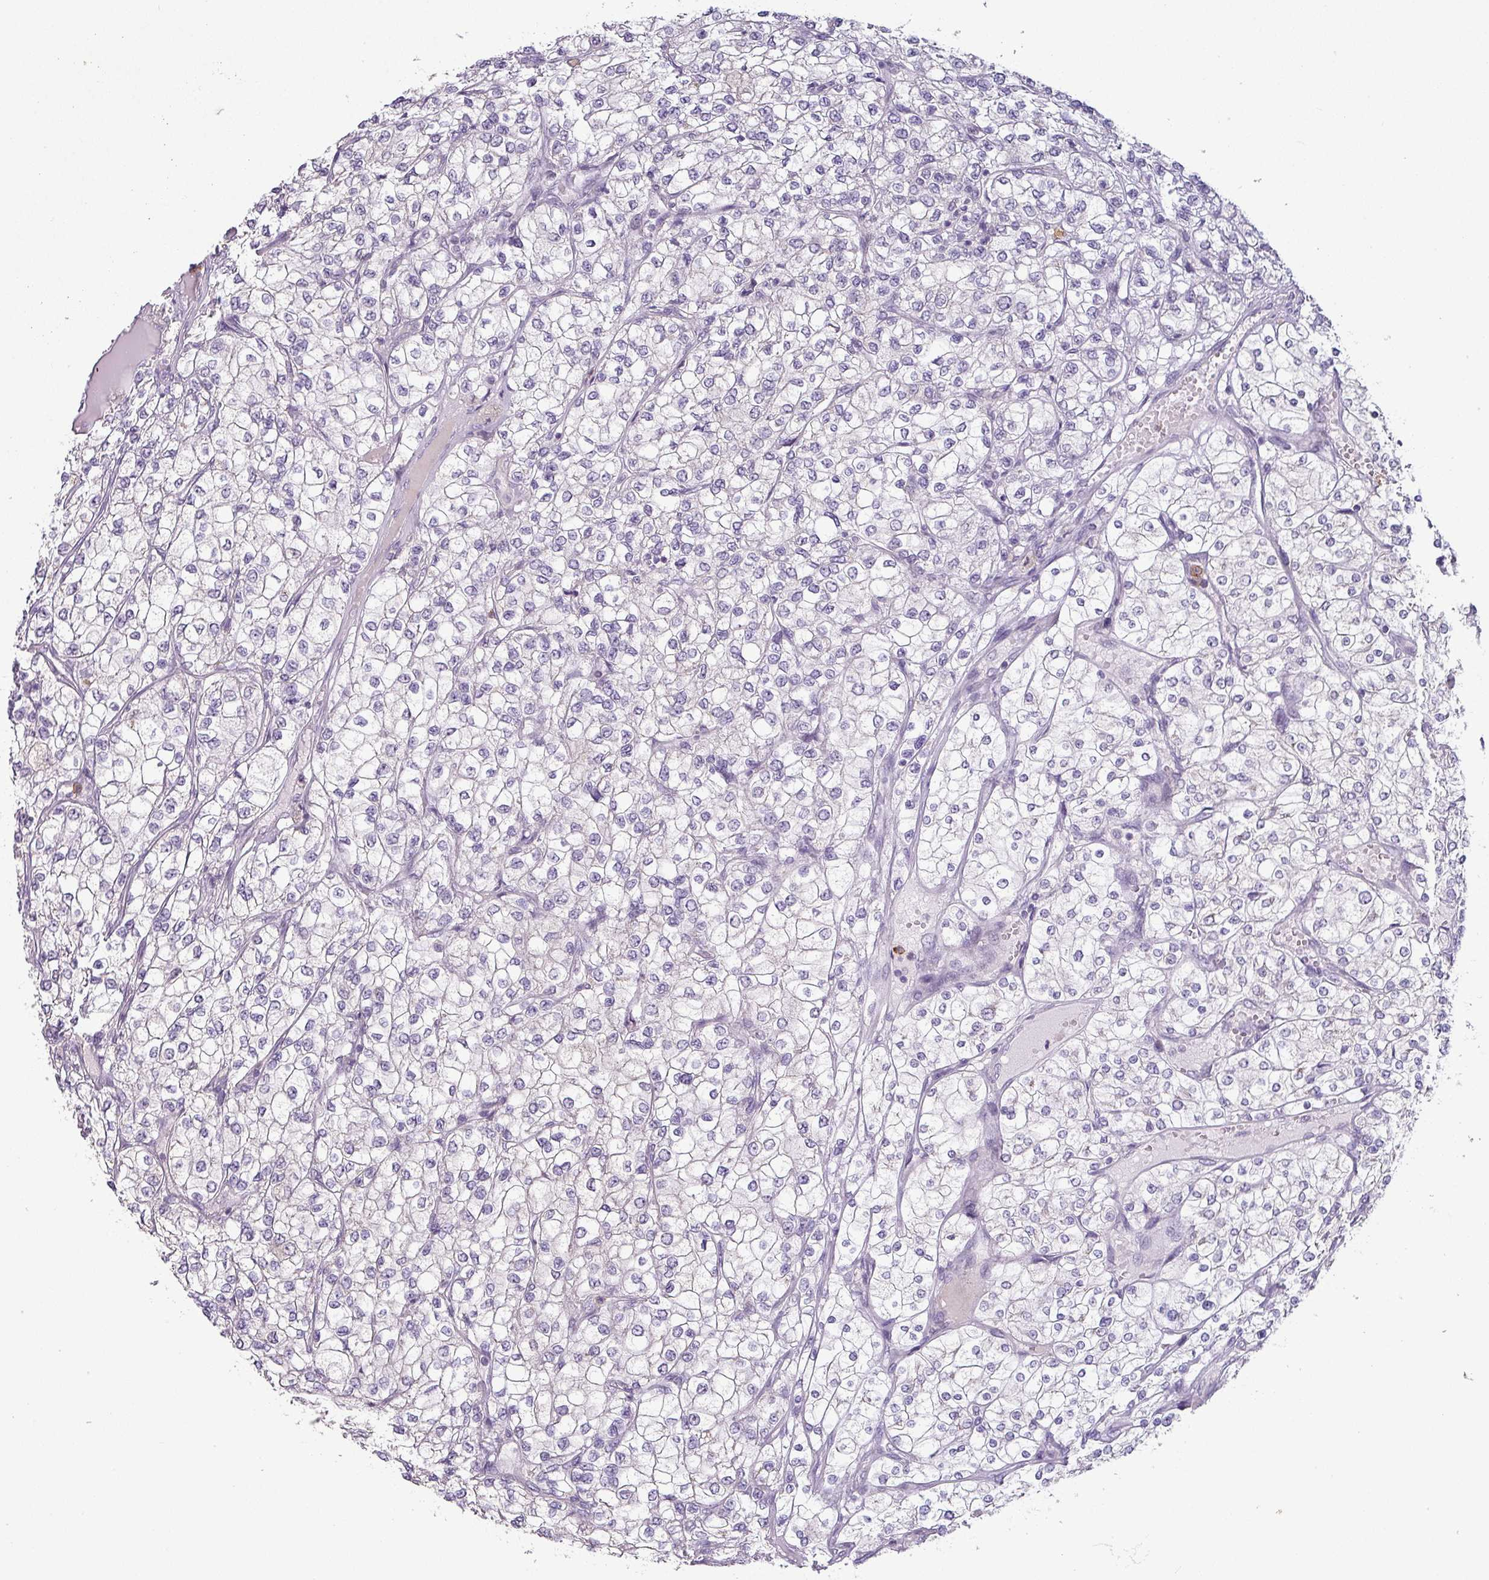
{"staining": {"intensity": "negative", "quantity": "none", "location": "none"}, "tissue": "renal cancer", "cell_type": "Tumor cells", "image_type": "cancer", "snomed": [{"axis": "morphology", "description": "Adenocarcinoma, NOS"}, {"axis": "topography", "description": "Kidney"}], "caption": "An immunohistochemistry photomicrograph of renal cancer (adenocarcinoma) is shown. There is no staining in tumor cells of renal cancer (adenocarcinoma). (DAB (3,3'-diaminobenzidine) immunohistochemistry visualized using brightfield microscopy, high magnification).", "gene": "MAGEC3", "patient": {"sex": "male", "age": 80}}